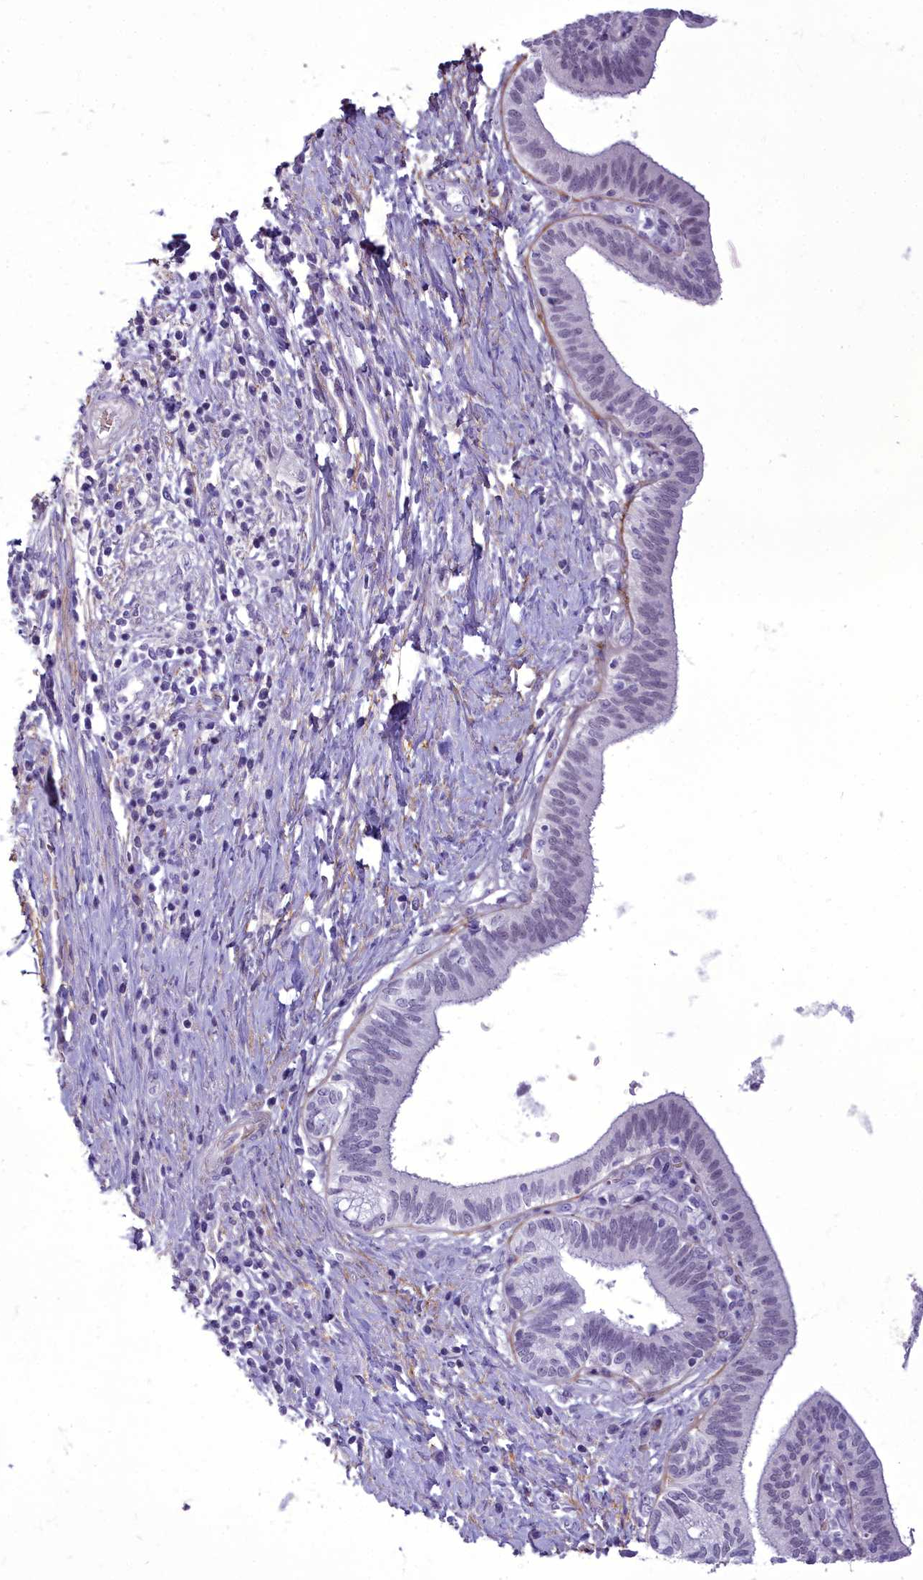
{"staining": {"intensity": "negative", "quantity": "none", "location": "none"}, "tissue": "pancreatic cancer", "cell_type": "Tumor cells", "image_type": "cancer", "snomed": [{"axis": "morphology", "description": "Adenocarcinoma, NOS"}, {"axis": "topography", "description": "Pancreas"}], "caption": "This is a image of immunohistochemistry staining of pancreatic adenocarcinoma, which shows no positivity in tumor cells.", "gene": "OSTN", "patient": {"sex": "female", "age": 73}}